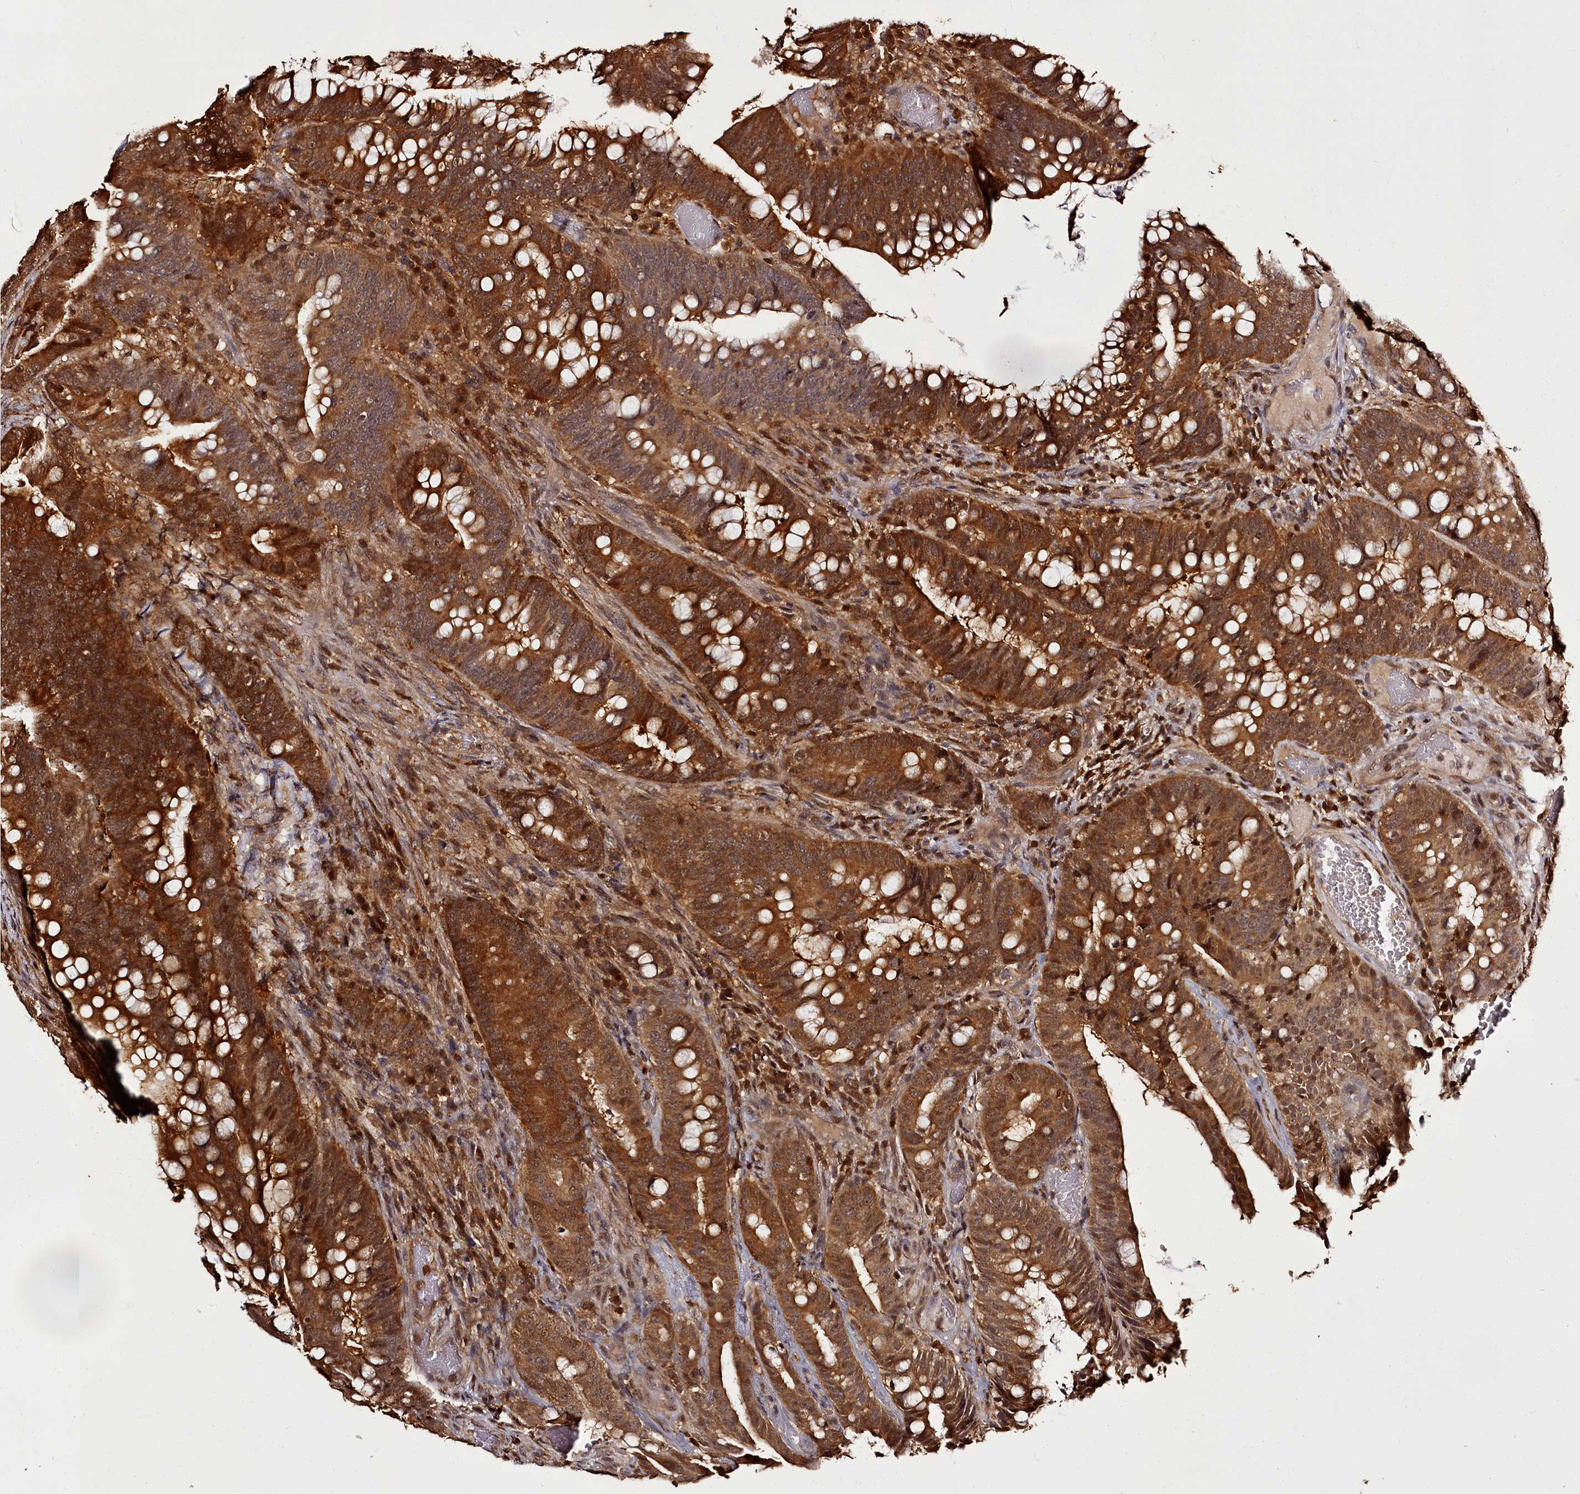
{"staining": {"intensity": "strong", "quantity": ">75%", "location": "cytoplasmic/membranous,nuclear"}, "tissue": "colorectal cancer", "cell_type": "Tumor cells", "image_type": "cancer", "snomed": [{"axis": "morphology", "description": "Adenocarcinoma, NOS"}, {"axis": "topography", "description": "Colon"}], "caption": "This is a histology image of immunohistochemistry staining of adenocarcinoma (colorectal), which shows strong expression in the cytoplasmic/membranous and nuclear of tumor cells.", "gene": "NPRL2", "patient": {"sex": "female", "age": 66}}